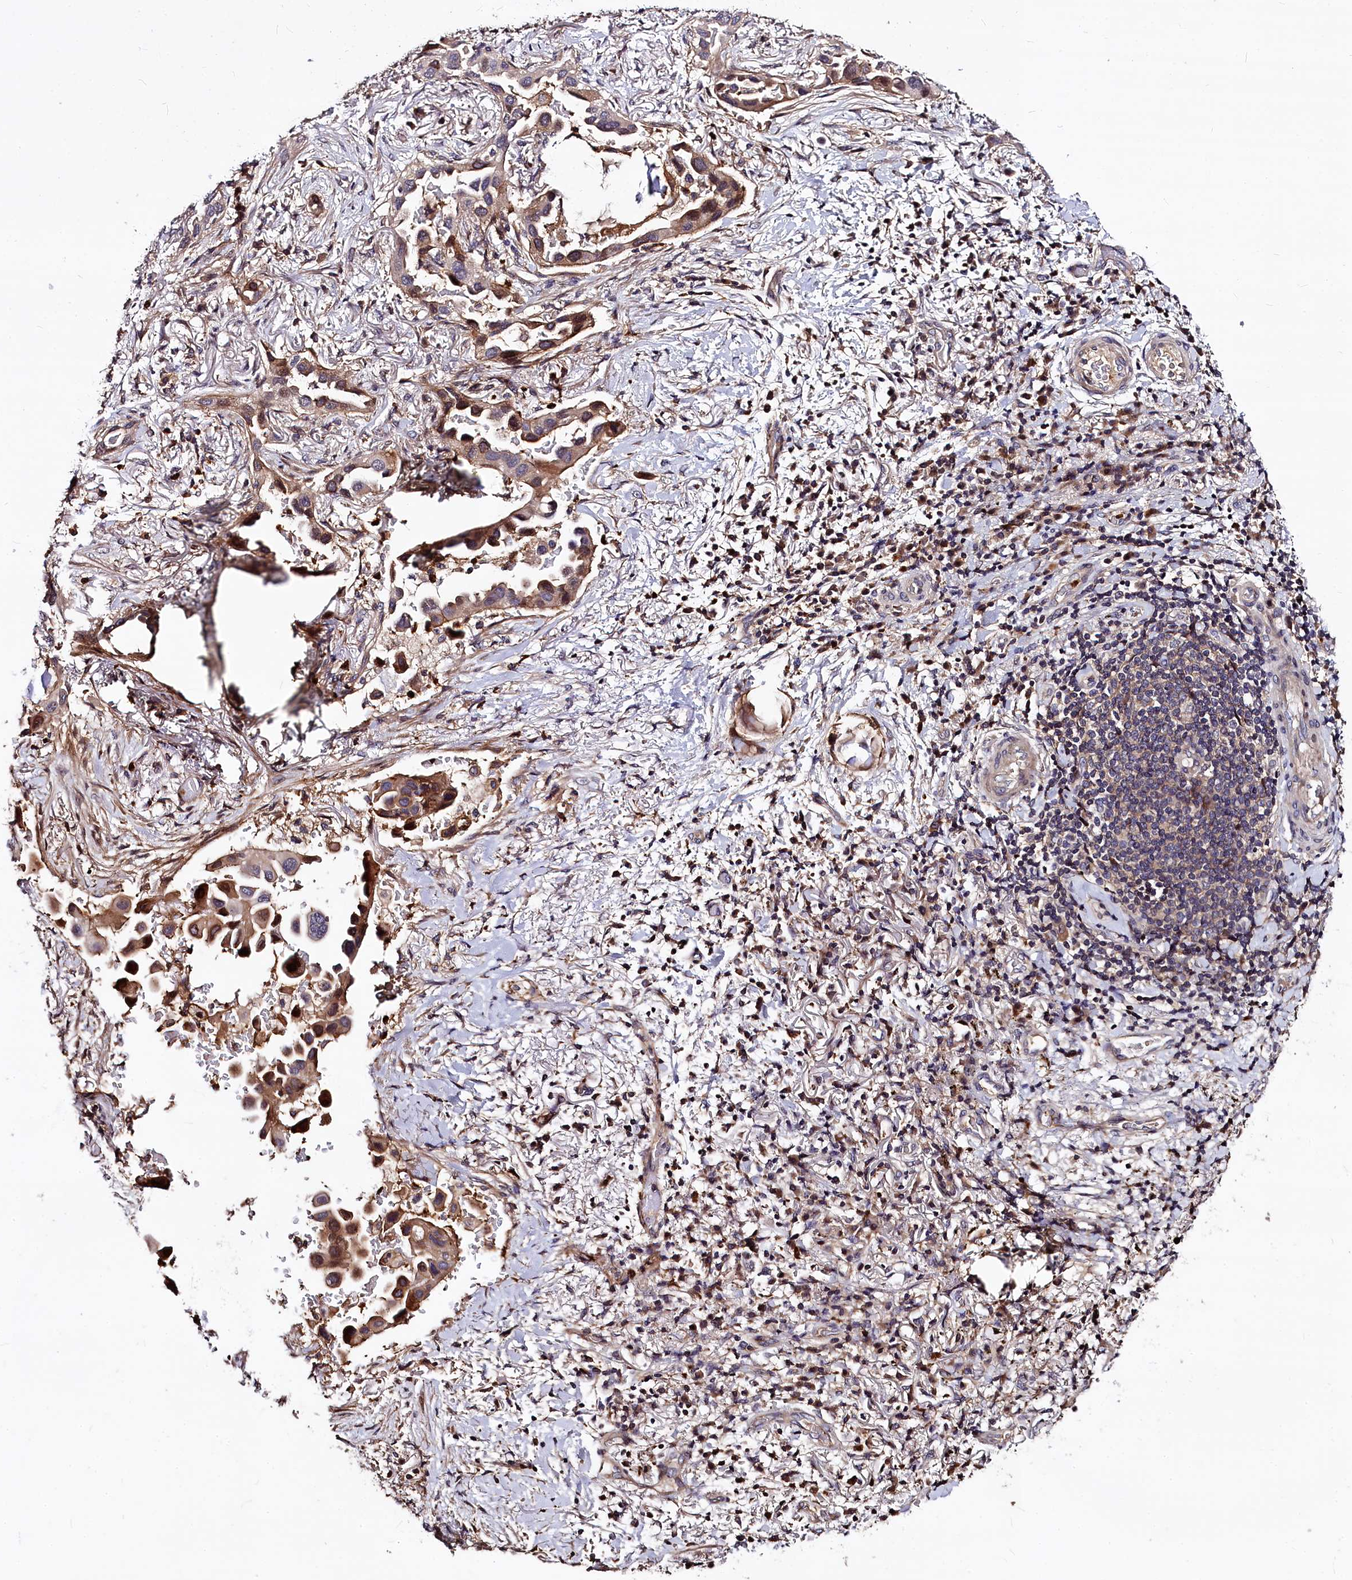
{"staining": {"intensity": "moderate", "quantity": "<25%", "location": "cytoplasmic/membranous,nuclear"}, "tissue": "lung cancer", "cell_type": "Tumor cells", "image_type": "cancer", "snomed": [{"axis": "morphology", "description": "Adenocarcinoma, NOS"}, {"axis": "topography", "description": "Lung"}], "caption": "Immunohistochemical staining of human lung adenocarcinoma displays moderate cytoplasmic/membranous and nuclear protein positivity in approximately <25% of tumor cells. Using DAB (3,3'-diaminobenzidine) (brown) and hematoxylin (blue) stains, captured at high magnification using brightfield microscopy.", "gene": "ATG101", "patient": {"sex": "female", "age": 76}}